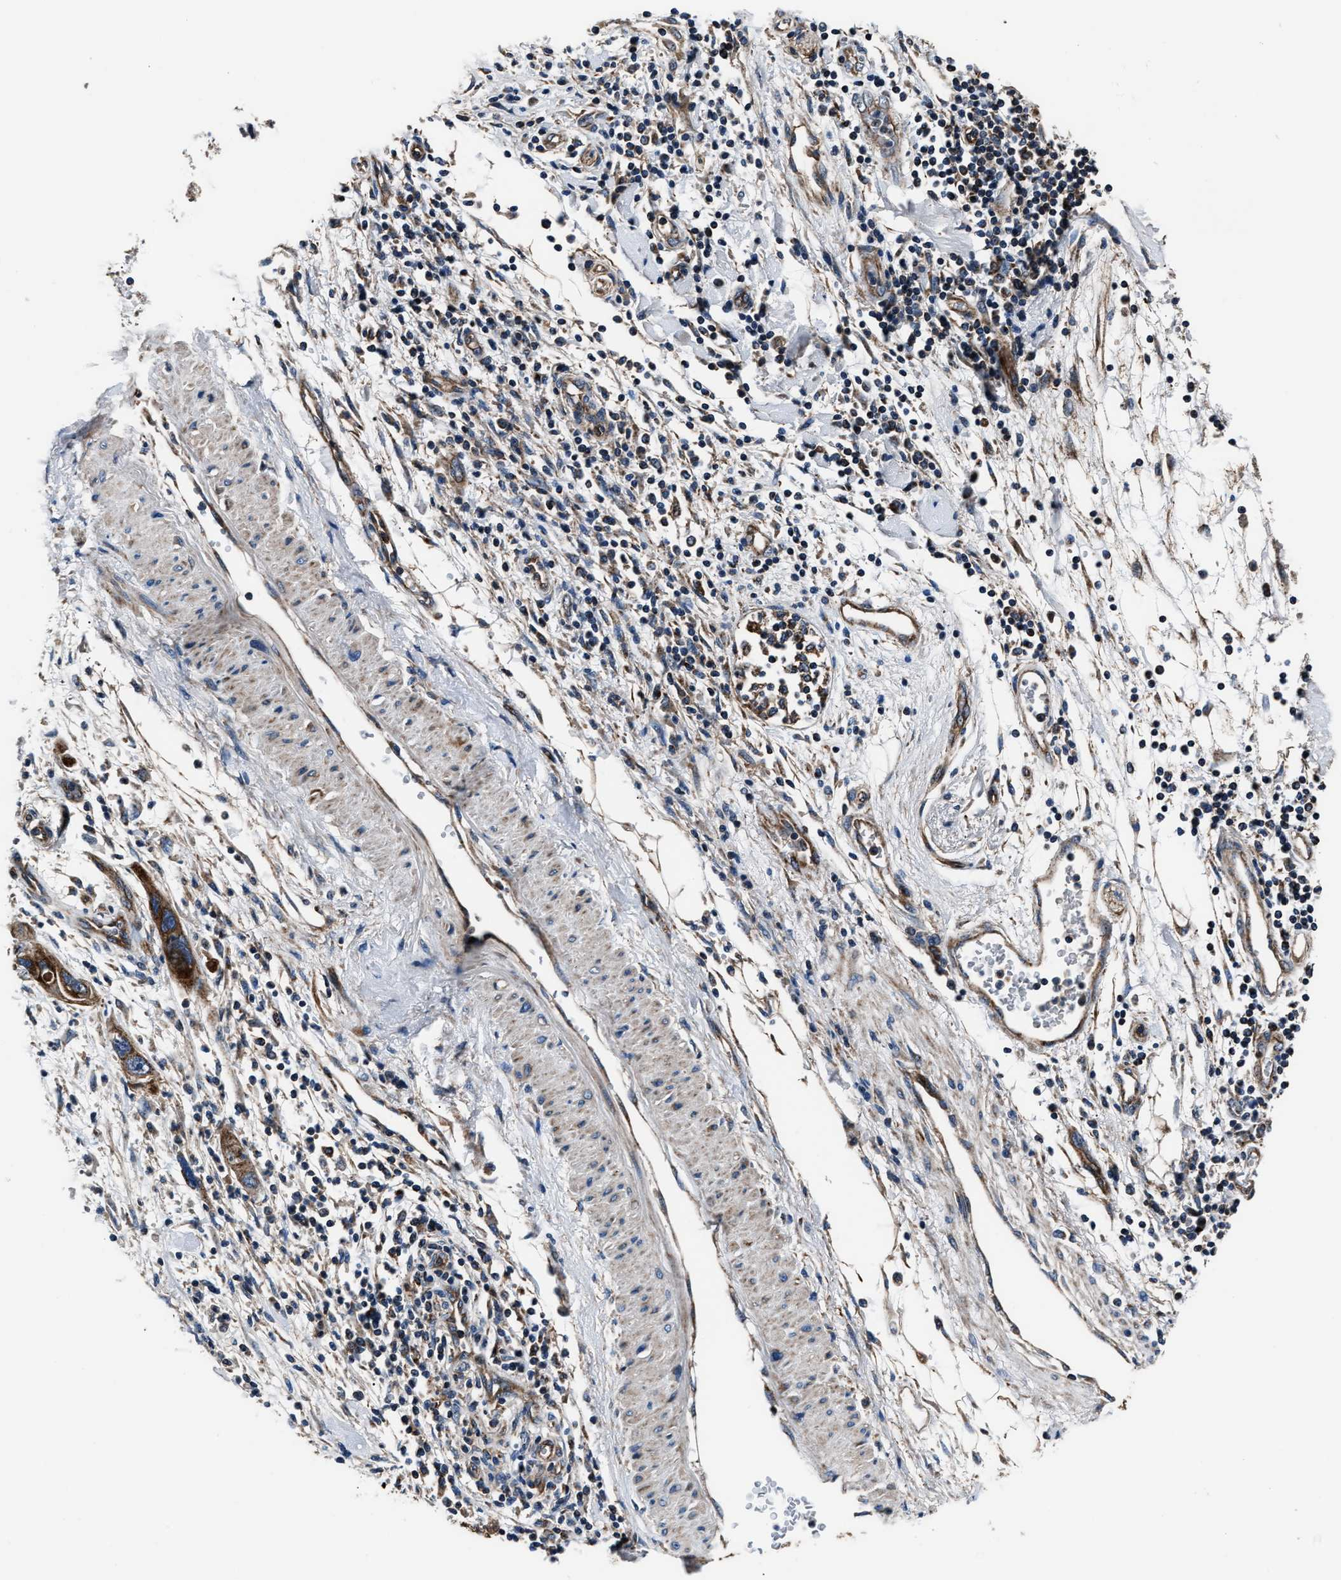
{"staining": {"intensity": "moderate", "quantity": ">75%", "location": "cytoplasmic/membranous"}, "tissue": "pancreatic cancer", "cell_type": "Tumor cells", "image_type": "cancer", "snomed": [{"axis": "morphology", "description": "Normal tissue, NOS"}, {"axis": "morphology", "description": "Adenocarcinoma, NOS"}, {"axis": "topography", "description": "Pancreas"}], "caption": "Moderate cytoplasmic/membranous protein expression is present in about >75% of tumor cells in pancreatic cancer (adenocarcinoma).", "gene": "GGCT", "patient": {"sex": "female", "age": 71}}